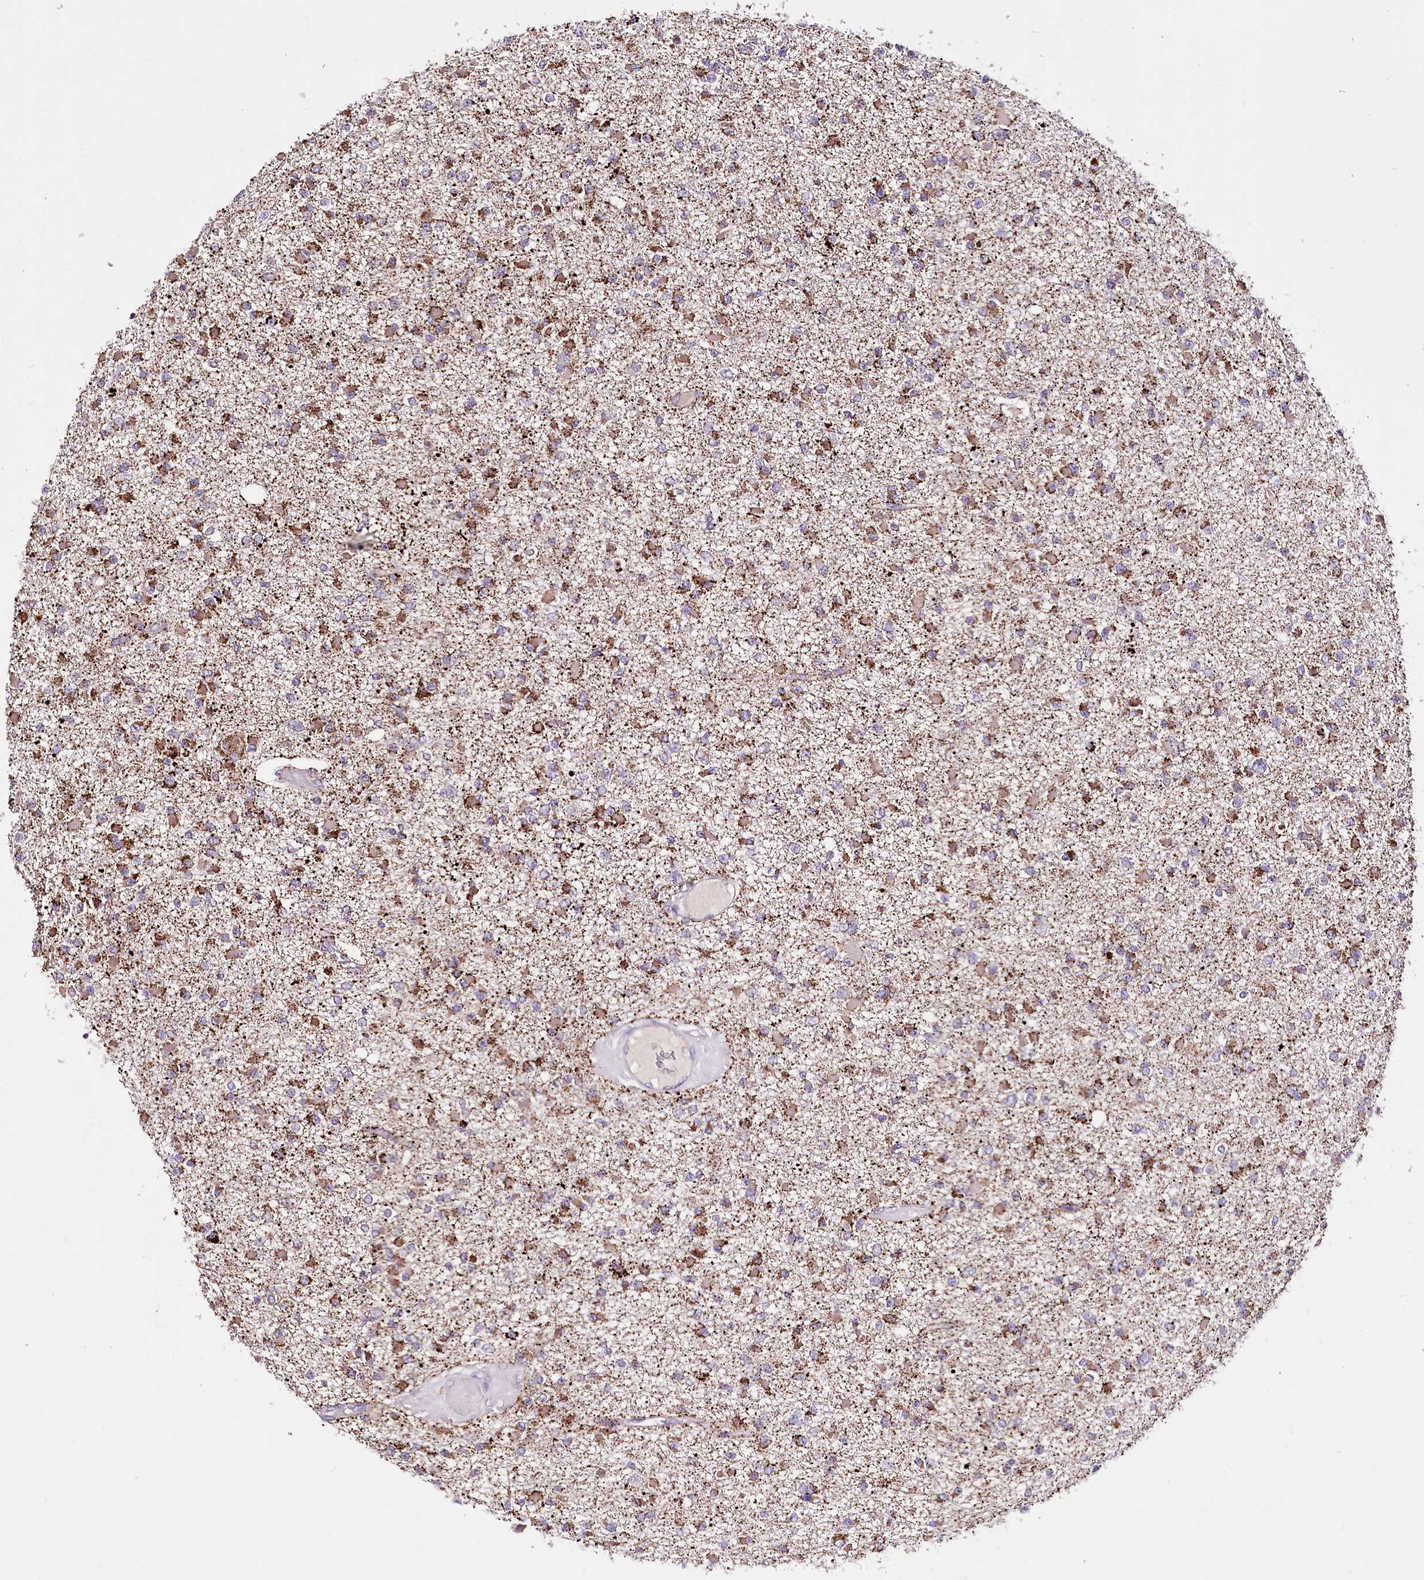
{"staining": {"intensity": "moderate", "quantity": ">75%", "location": "cytoplasmic/membranous"}, "tissue": "glioma", "cell_type": "Tumor cells", "image_type": "cancer", "snomed": [{"axis": "morphology", "description": "Glioma, malignant, Low grade"}, {"axis": "topography", "description": "Brain"}], "caption": "This image displays immunohistochemistry staining of glioma, with medium moderate cytoplasmic/membranous staining in about >75% of tumor cells.", "gene": "ATE1", "patient": {"sex": "female", "age": 22}}